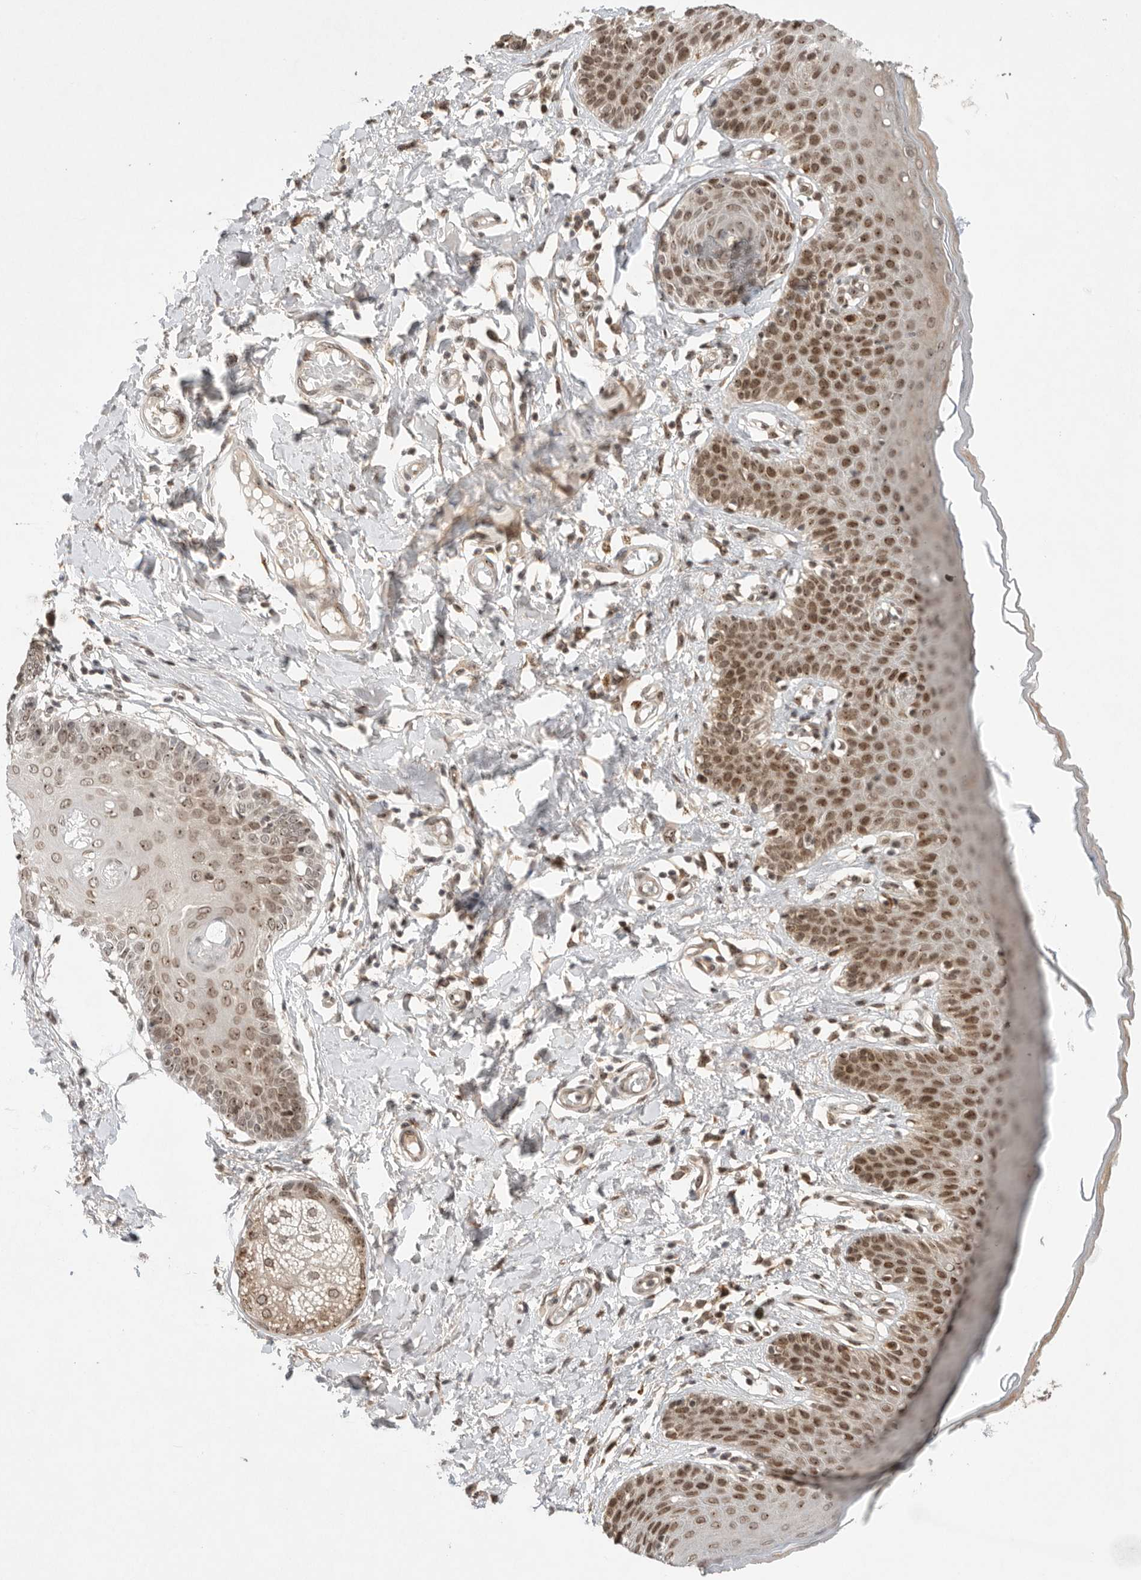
{"staining": {"intensity": "moderate", "quantity": ">75%", "location": "nuclear"}, "tissue": "skin", "cell_type": "Epidermal cells", "image_type": "normal", "snomed": [{"axis": "morphology", "description": "Normal tissue, NOS"}, {"axis": "topography", "description": "Vulva"}], "caption": "Protein expression analysis of benign human skin reveals moderate nuclear staining in about >75% of epidermal cells. Immunohistochemistry stains the protein of interest in brown and the nuclei are stained blue.", "gene": "LEMD3", "patient": {"sex": "female", "age": 66}}